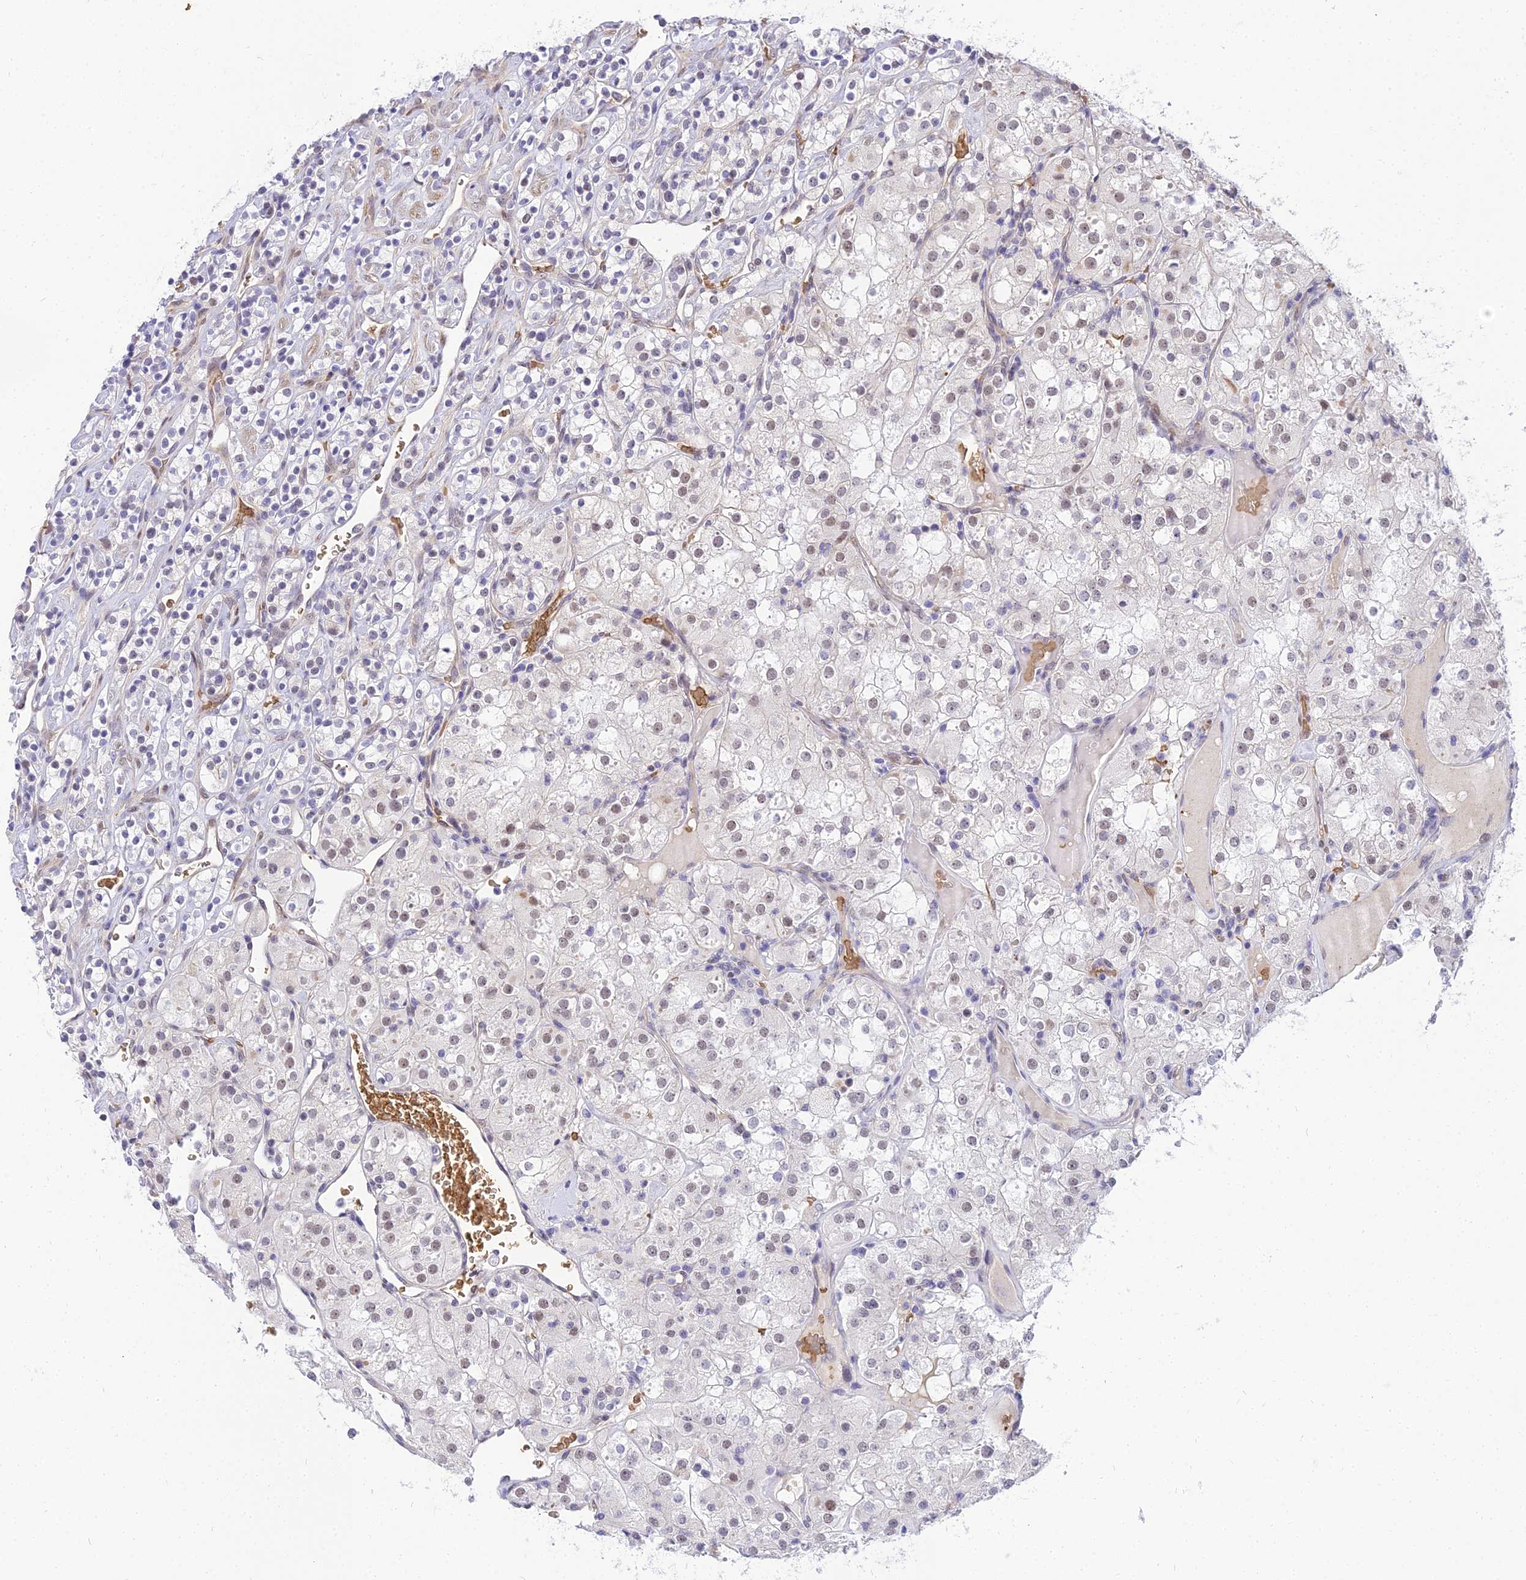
{"staining": {"intensity": "weak", "quantity": "<25%", "location": "nuclear"}, "tissue": "renal cancer", "cell_type": "Tumor cells", "image_type": "cancer", "snomed": [{"axis": "morphology", "description": "Adenocarcinoma, NOS"}, {"axis": "topography", "description": "Kidney"}], "caption": "The immunohistochemistry photomicrograph has no significant expression in tumor cells of adenocarcinoma (renal) tissue.", "gene": "BCL9", "patient": {"sex": "male", "age": 77}}